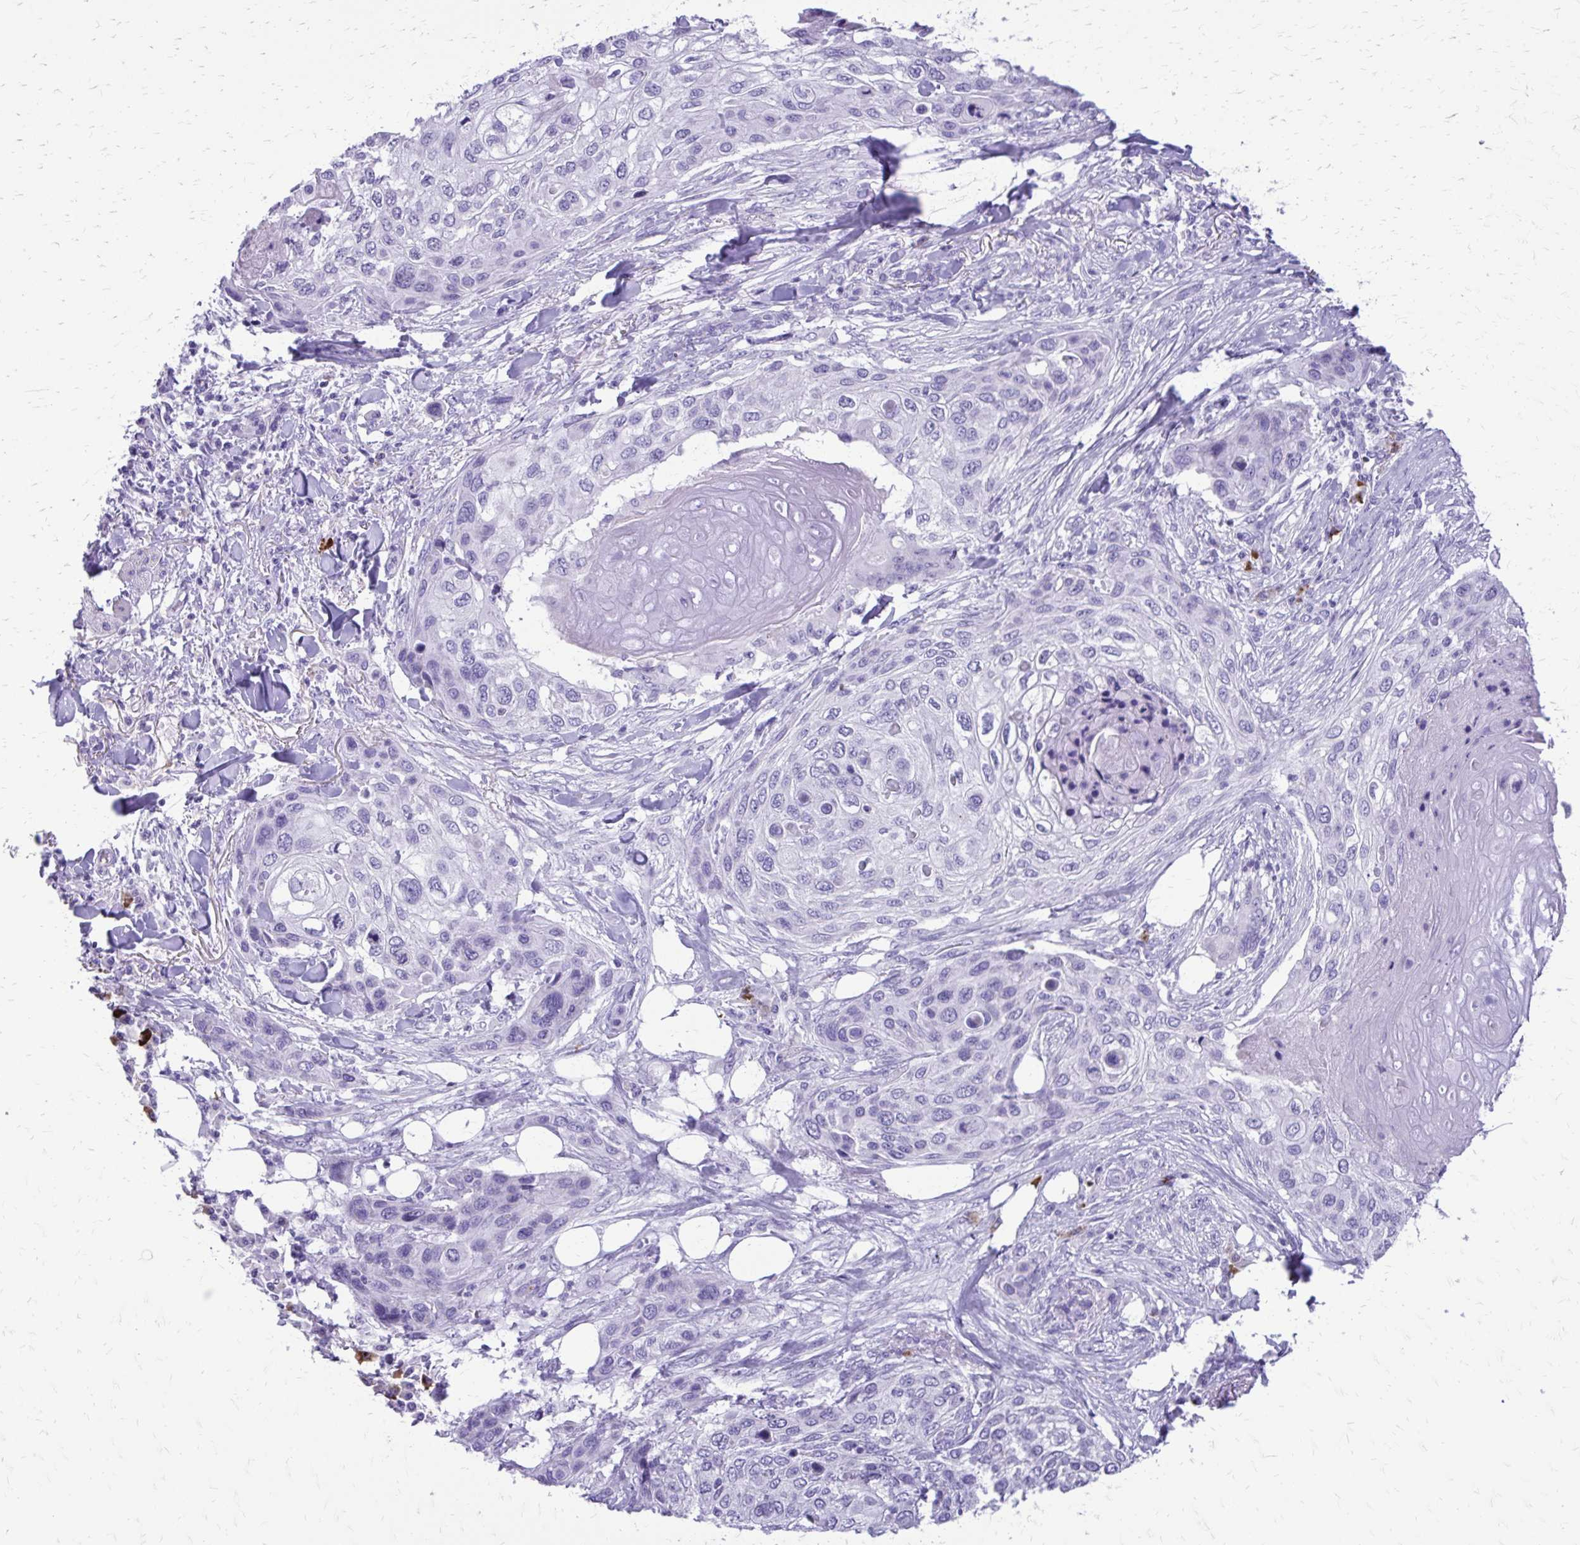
{"staining": {"intensity": "negative", "quantity": "none", "location": "none"}, "tissue": "skin cancer", "cell_type": "Tumor cells", "image_type": "cancer", "snomed": [{"axis": "morphology", "description": "Squamous cell carcinoma, NOS"}, {"axis": "topography", "description": "Skin"}], "caption": "Micrograph shows no significant protein staining in tumor cells of skin cancer (squamous cell carcinoma). The staining is performed using DAB brown chromogen with nuclei counter-stained in using hematoxylin.", "gene": "SATL1", "patient": {"sex": "female", "age": 87}}